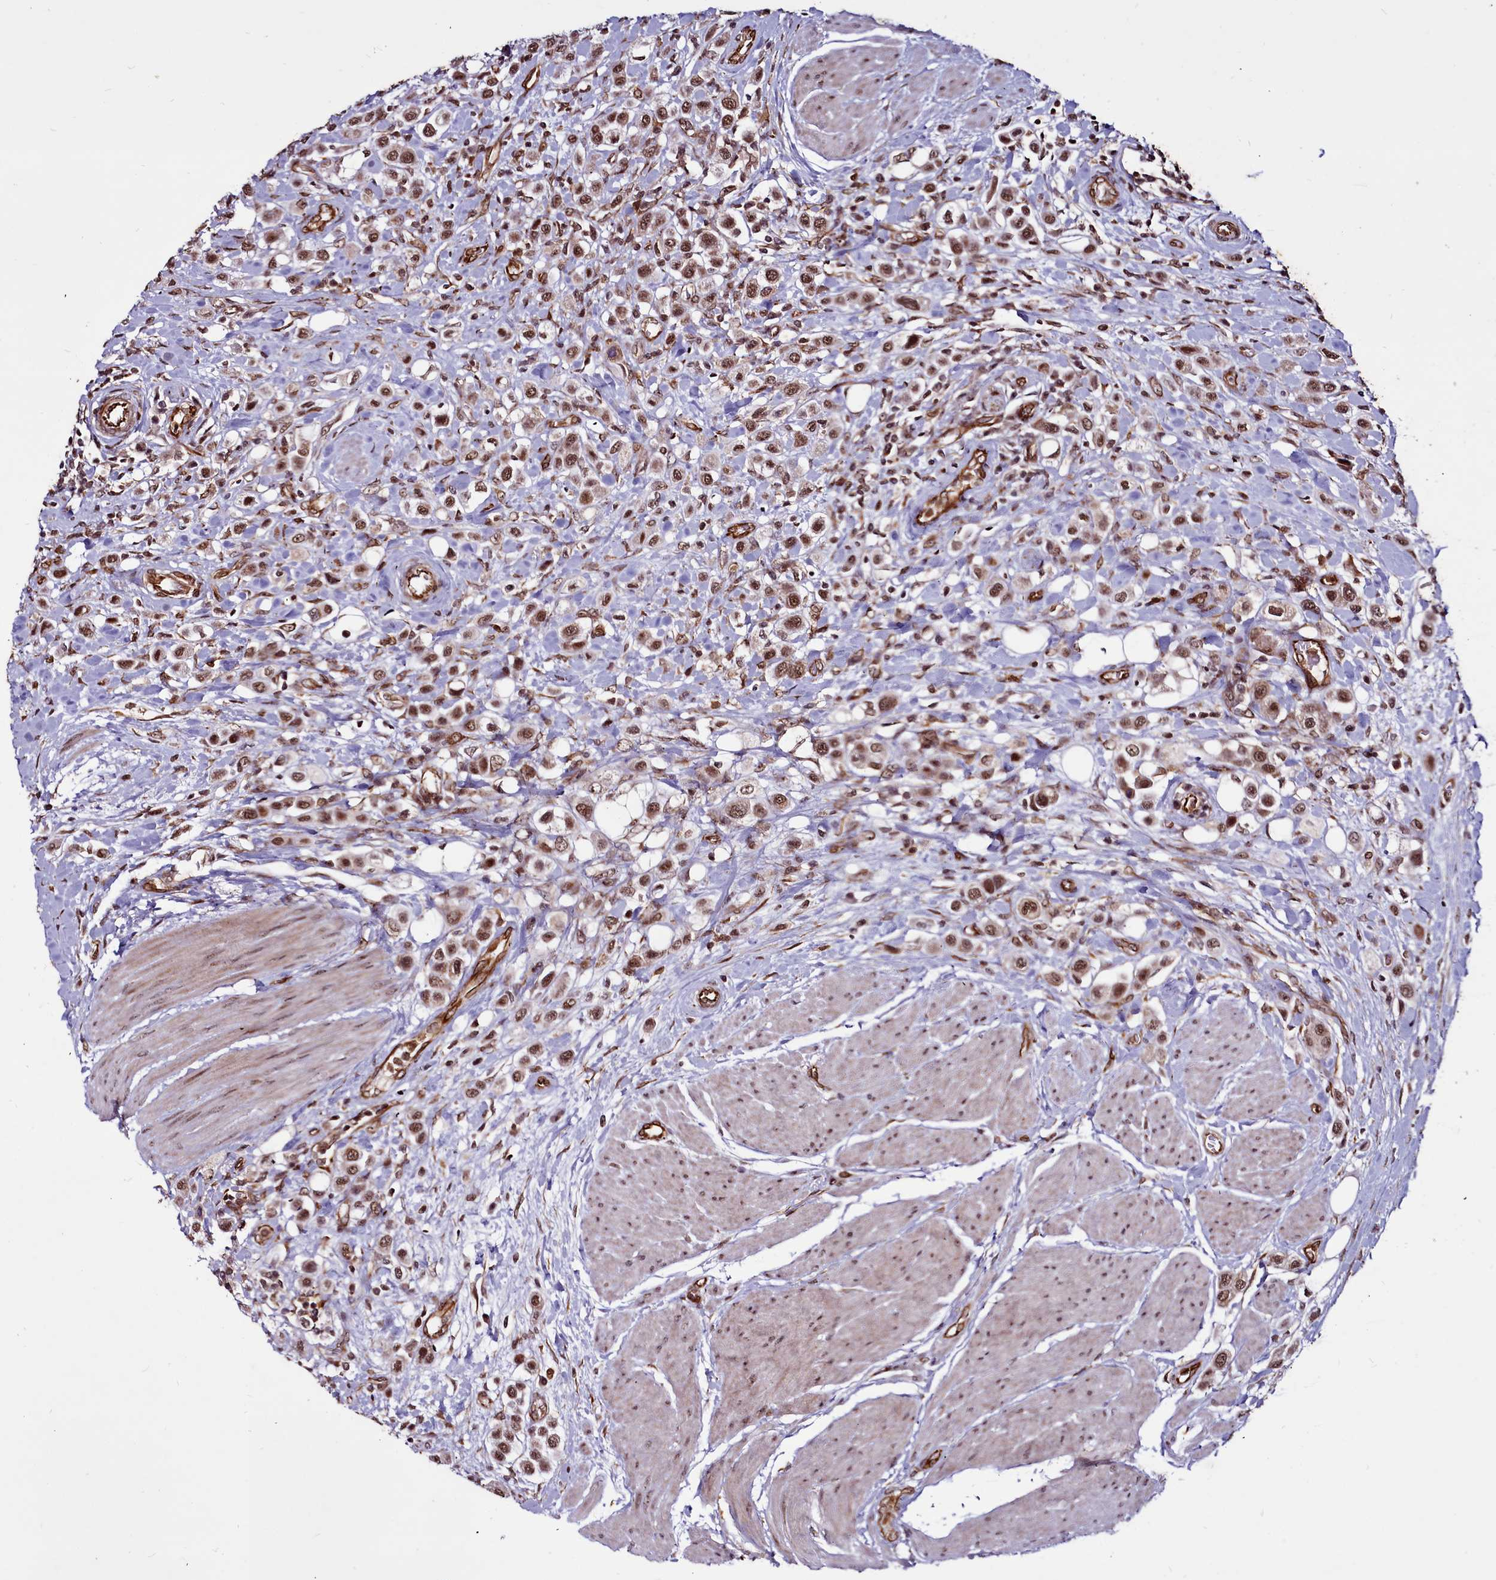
{"staining": {"intensity": "moderate", "quantity": ">75%", "location": "nuclear"}, "tissue": "urothelial cancer", "cell_type": "Tumor cells", "image_type": "cancer", "snomed": [{"axis": "morphology", "description": "Urothelial carcinoma, High grade"}, {"axis": "topography", "description": "Urinary bladder"}], "caption": "A histopathology image of human urothelial cancer stained for a protein shows moderate nuclear brown staining in tumor cells. Nuclei are stained in blue.", "gene": "CLK3", "patient": {"sex": "male", "age": 50}}